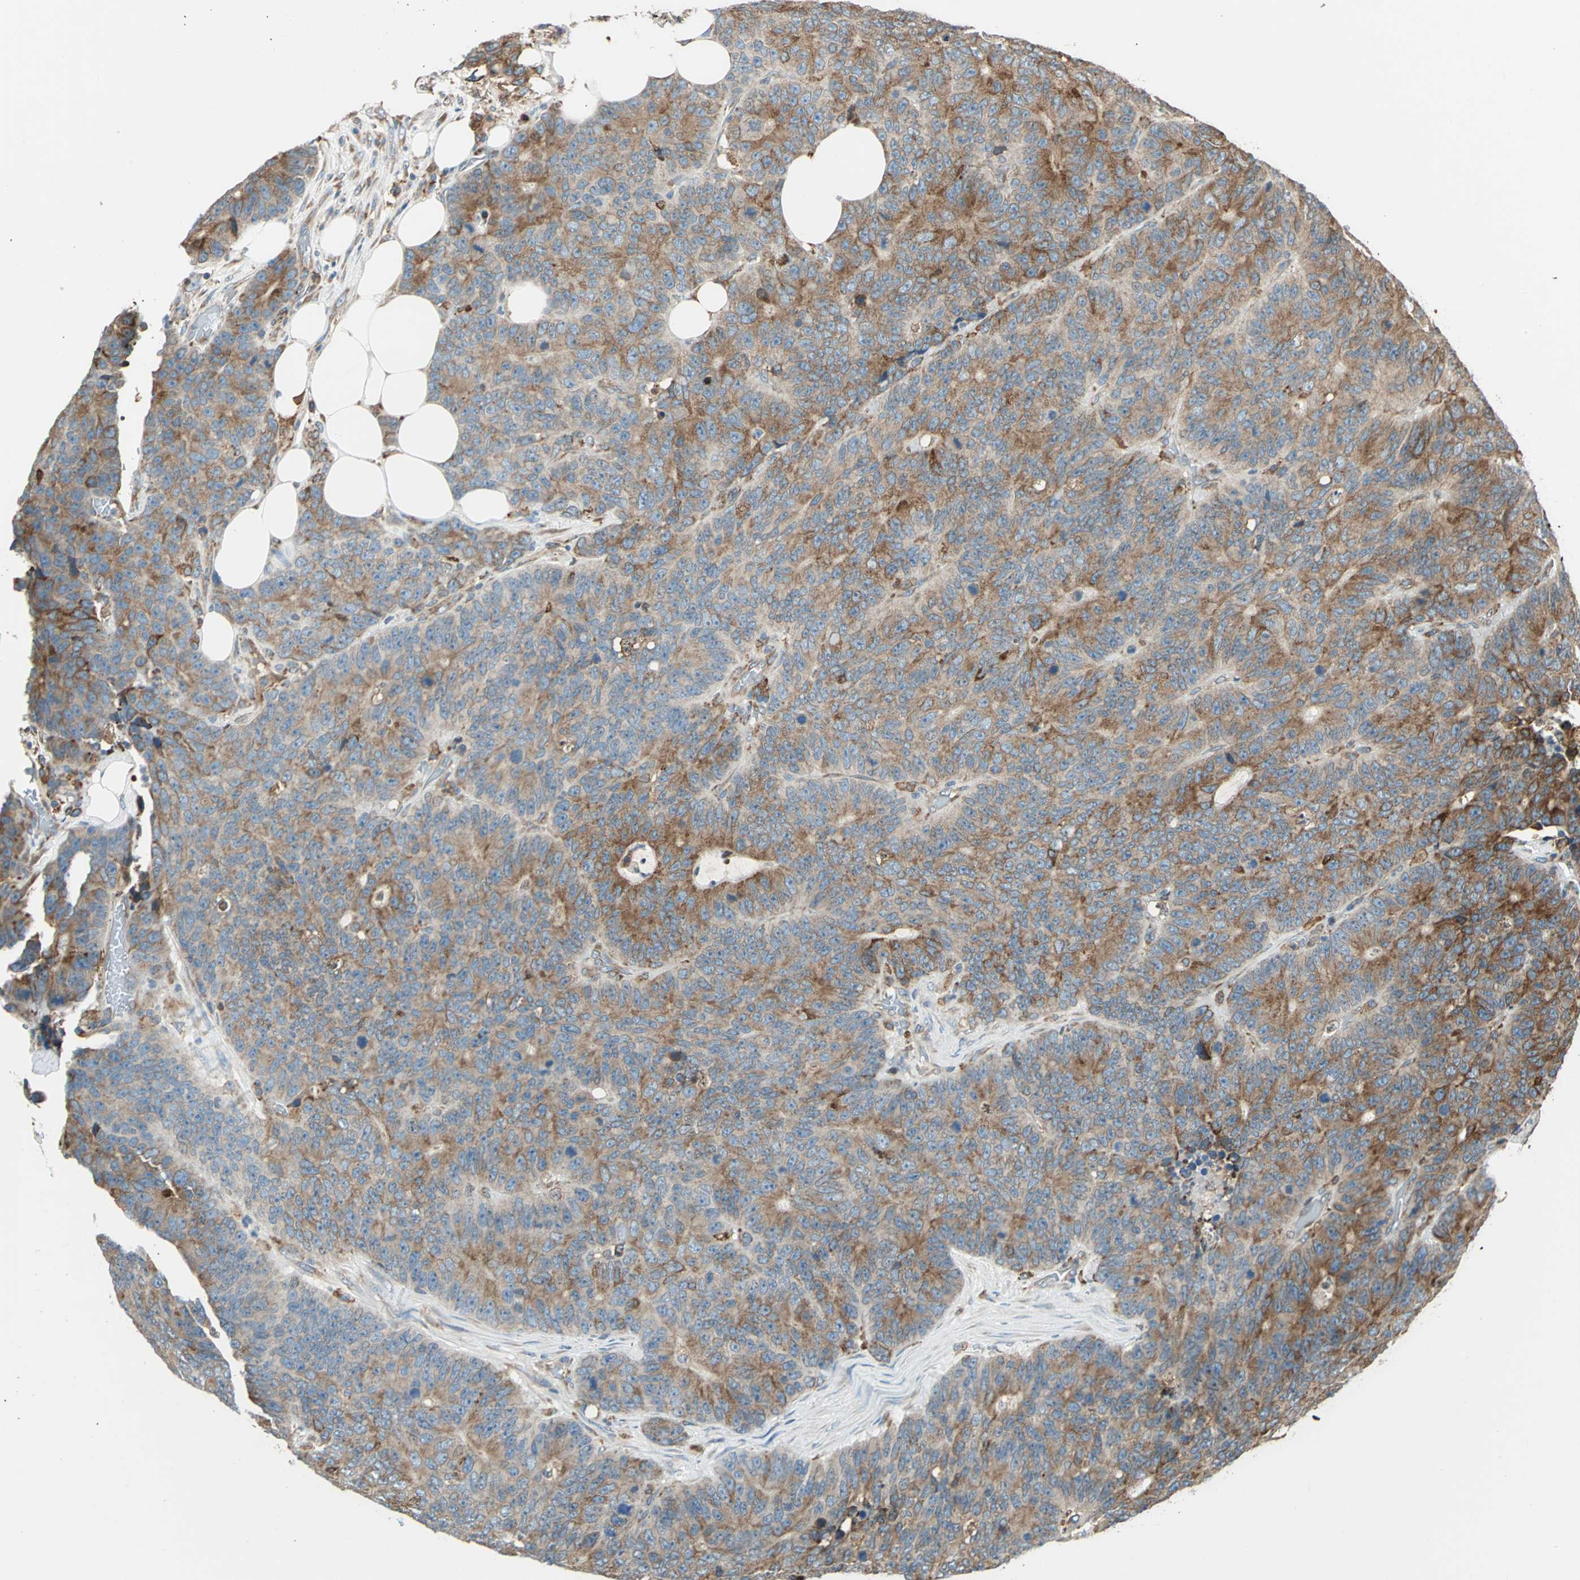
{"staining": {"intensity": "moderate", "quantity": ">75%", "location": "cytoplasmic/membranous"}, "tissue": "colorectal cancer", "cell_type": "Tumor cells", "image_type": "cancer", "snomed": [{"axis": "morphology", "description": "Adenocarcinoma, NOS"}, {"axis": "topography", "description": "Colon"}], "caption": "Immunohistochemistry image of human colorectal cancer (adenocarcinoma) stained for a protein (brown), which exhibits medium levels of moderate cytoplasmic/membranous expression in approximately >75% of tumor cells.", "gene": "PDIA4", "patient": {"sex": "female", "age": 86}}